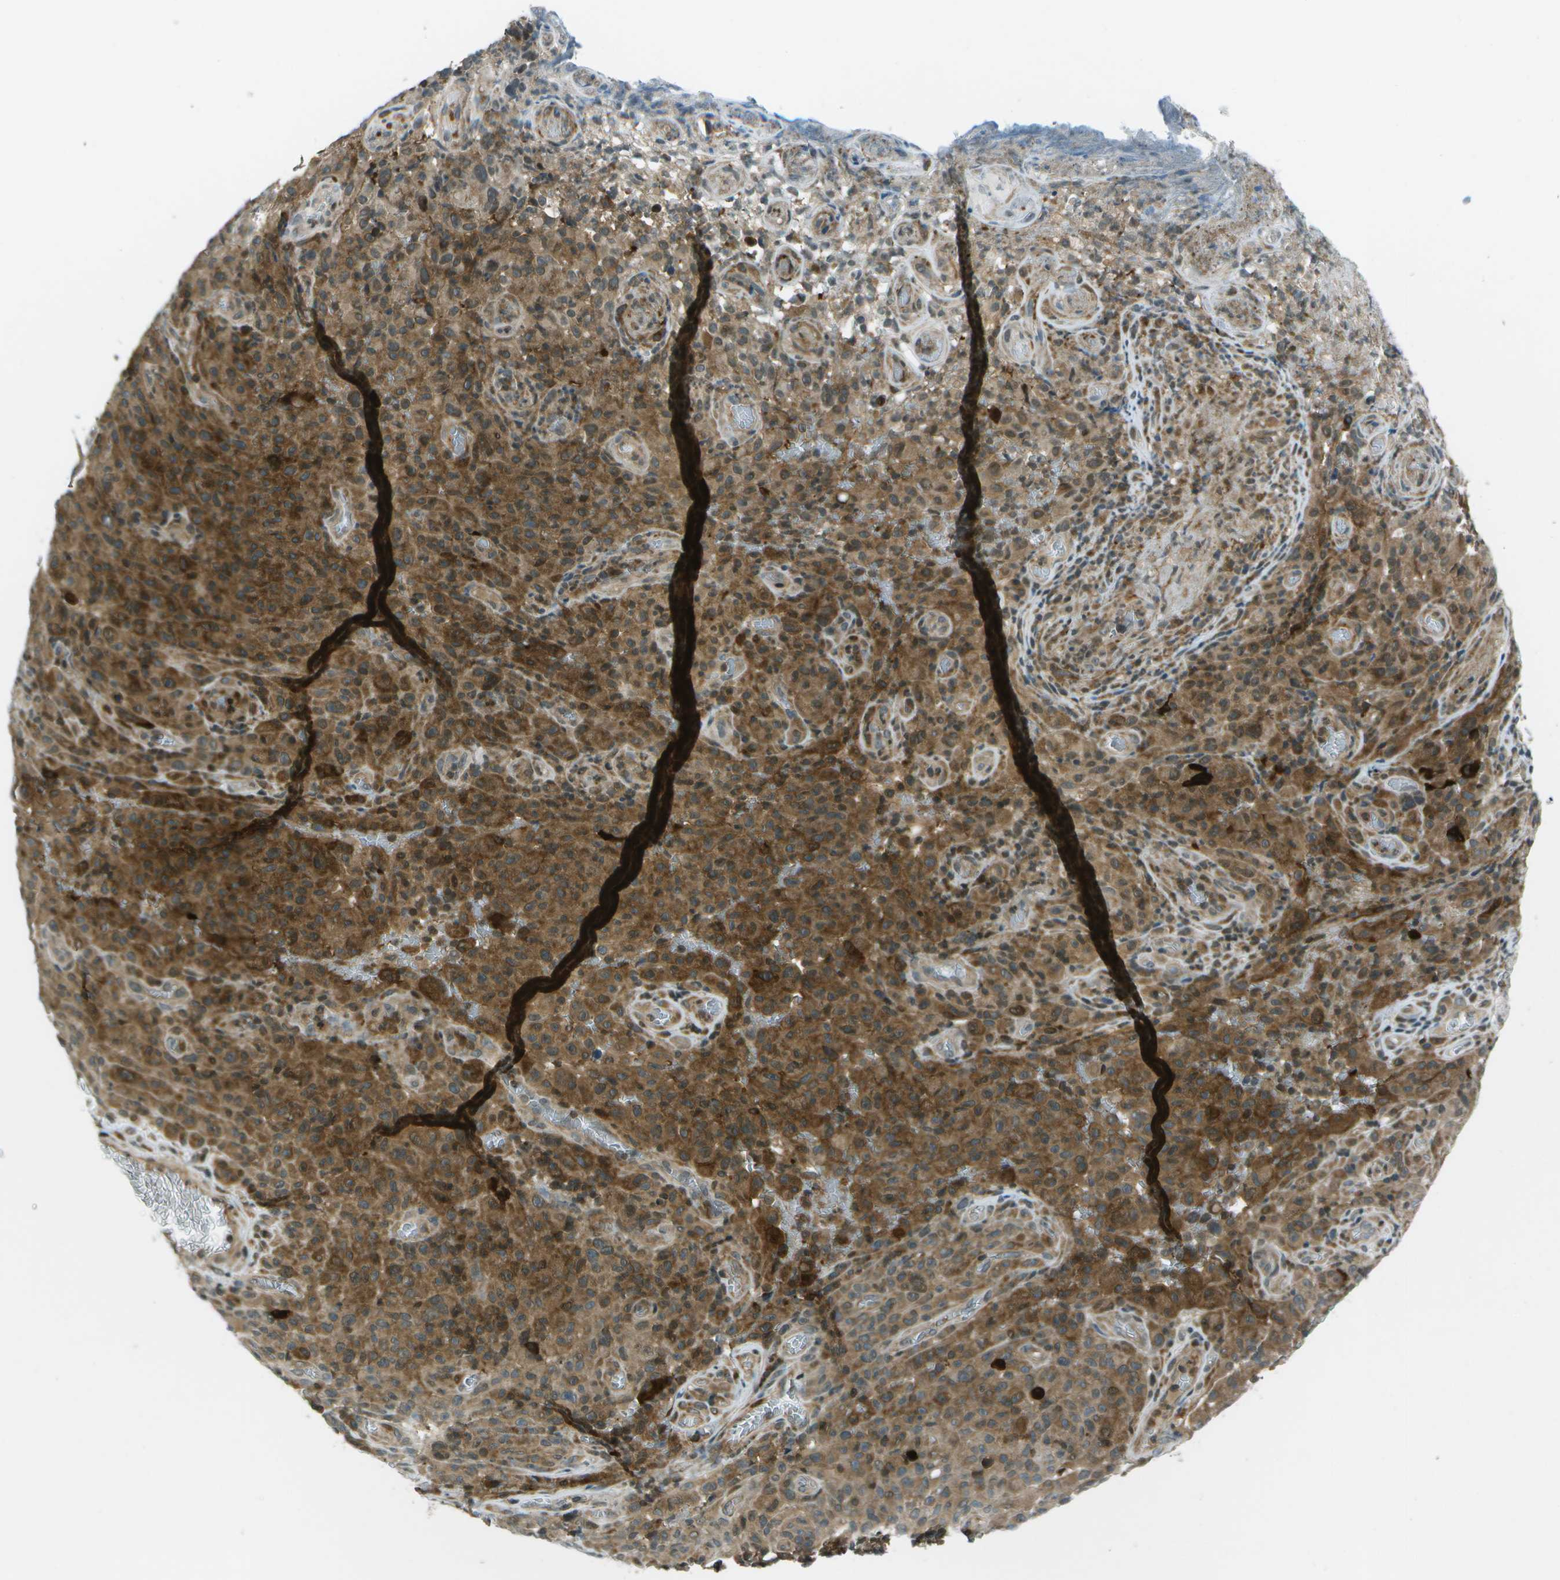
{"staining": {"intensity": "moderate", "quantity": ">75%", "location": "cytoplasmic/membranous"}, "tissue": "melanoma", "cell_type": "Tumor cells", "image_type": "cancer", "snomed": [{"axis": "morphology", "description": "Malignant melanoma, NOS"}, {"axis": "topography", "description": "Skin"}], "caption": "Protein expression analysis of melanoma exhibits moderate cytoplasmic/membranous expression in approximately >75% of tumor cells.", "gene": "TMEM19", "patient": {"sex": "female", "age": 82}}